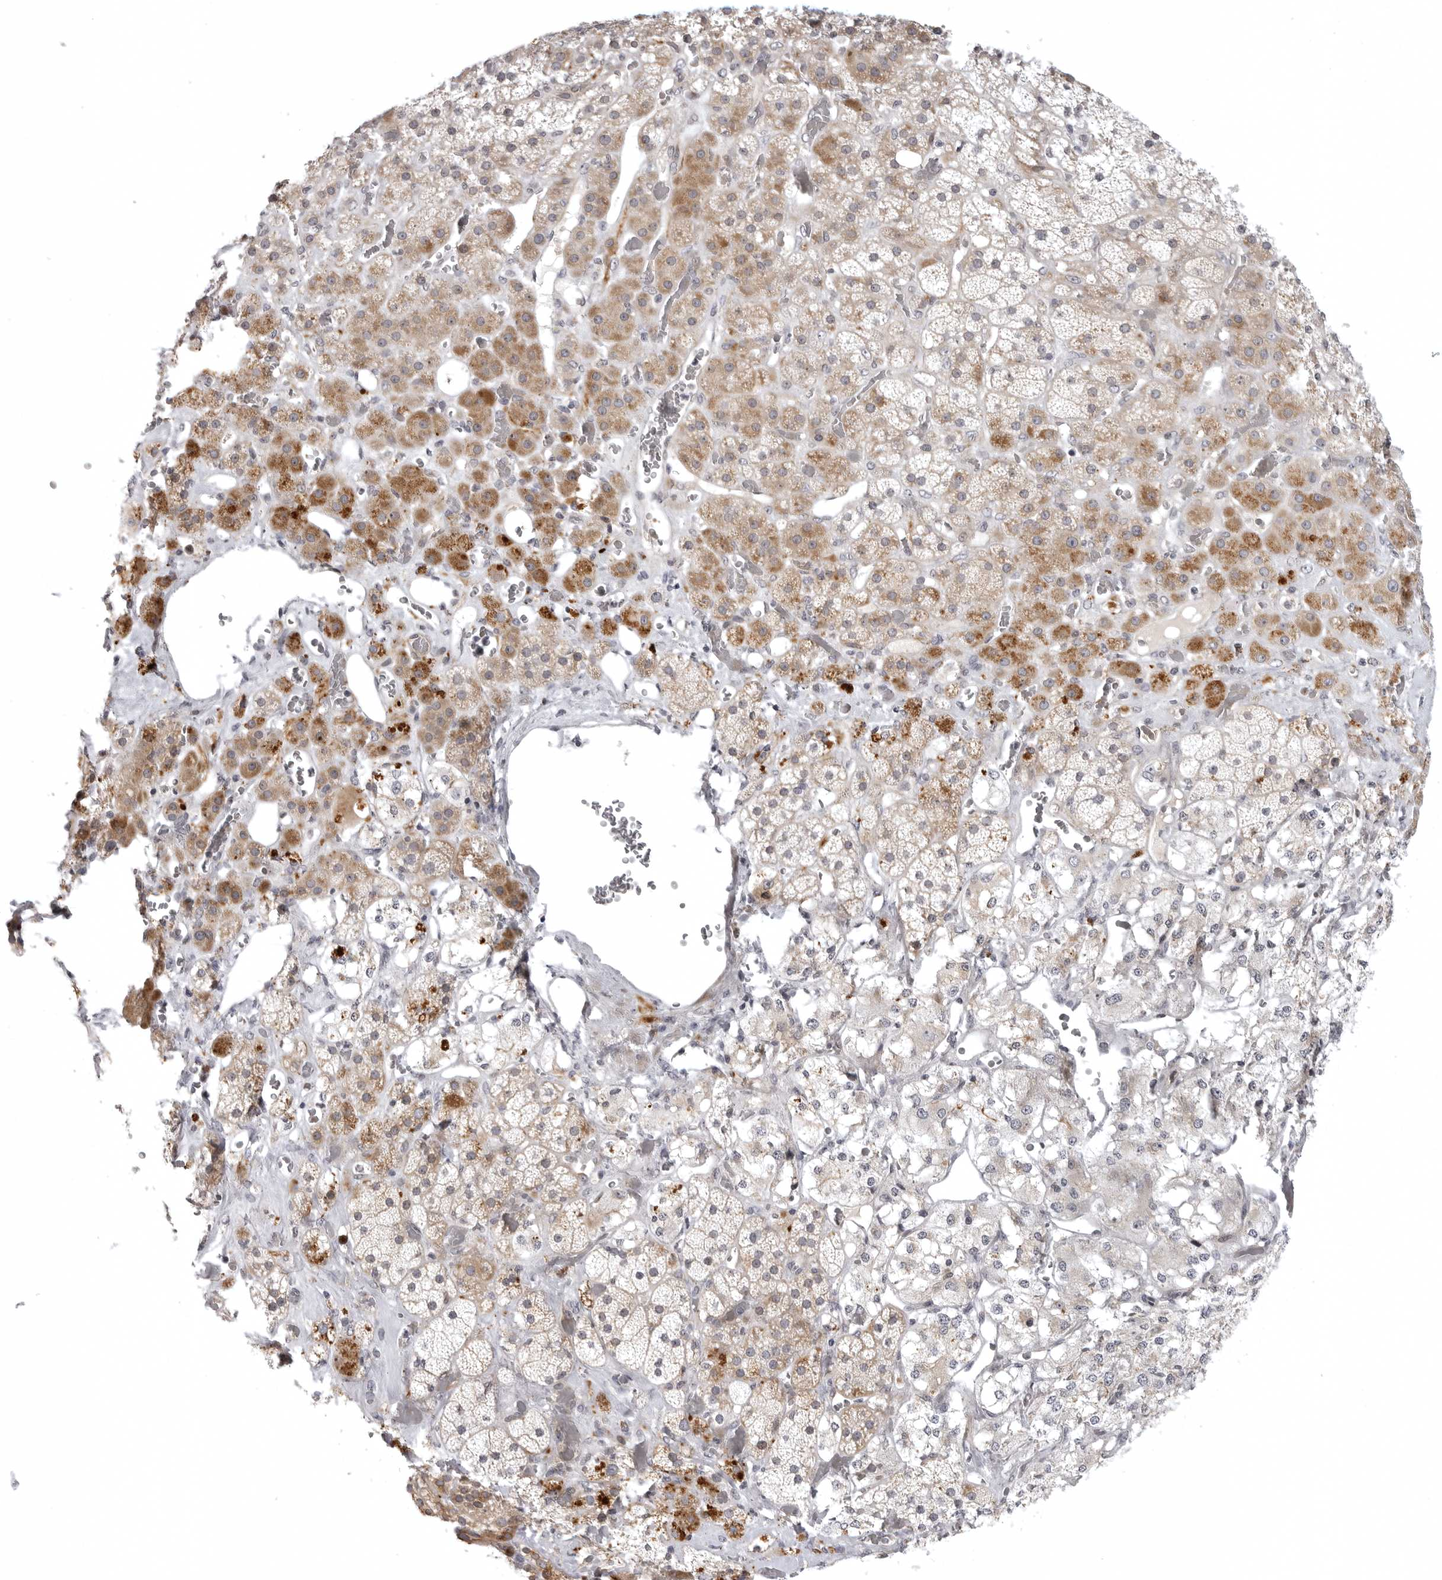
{"staining": {"intensity": "moderate", "quantity": ">75%", "location": "cytoplasmic/membranous"}, "tissue": "adrenal gland", "cell_type": "Glandular cells", "image_type": "normal", "snomed": [{"axis": "morphology", "description": "Normal tissue, NOS"}, {"axis": "topography", "description": "Adrenal gland"}], "caption": "Immunohistochemistry of normal adrenal gland exhibits medium levels of moderate cytoplasmic/membranous expression in approximately >75% of glandular cells.", "gene": "CD300LD", "patient": {"sex": "male", "age": 57}}